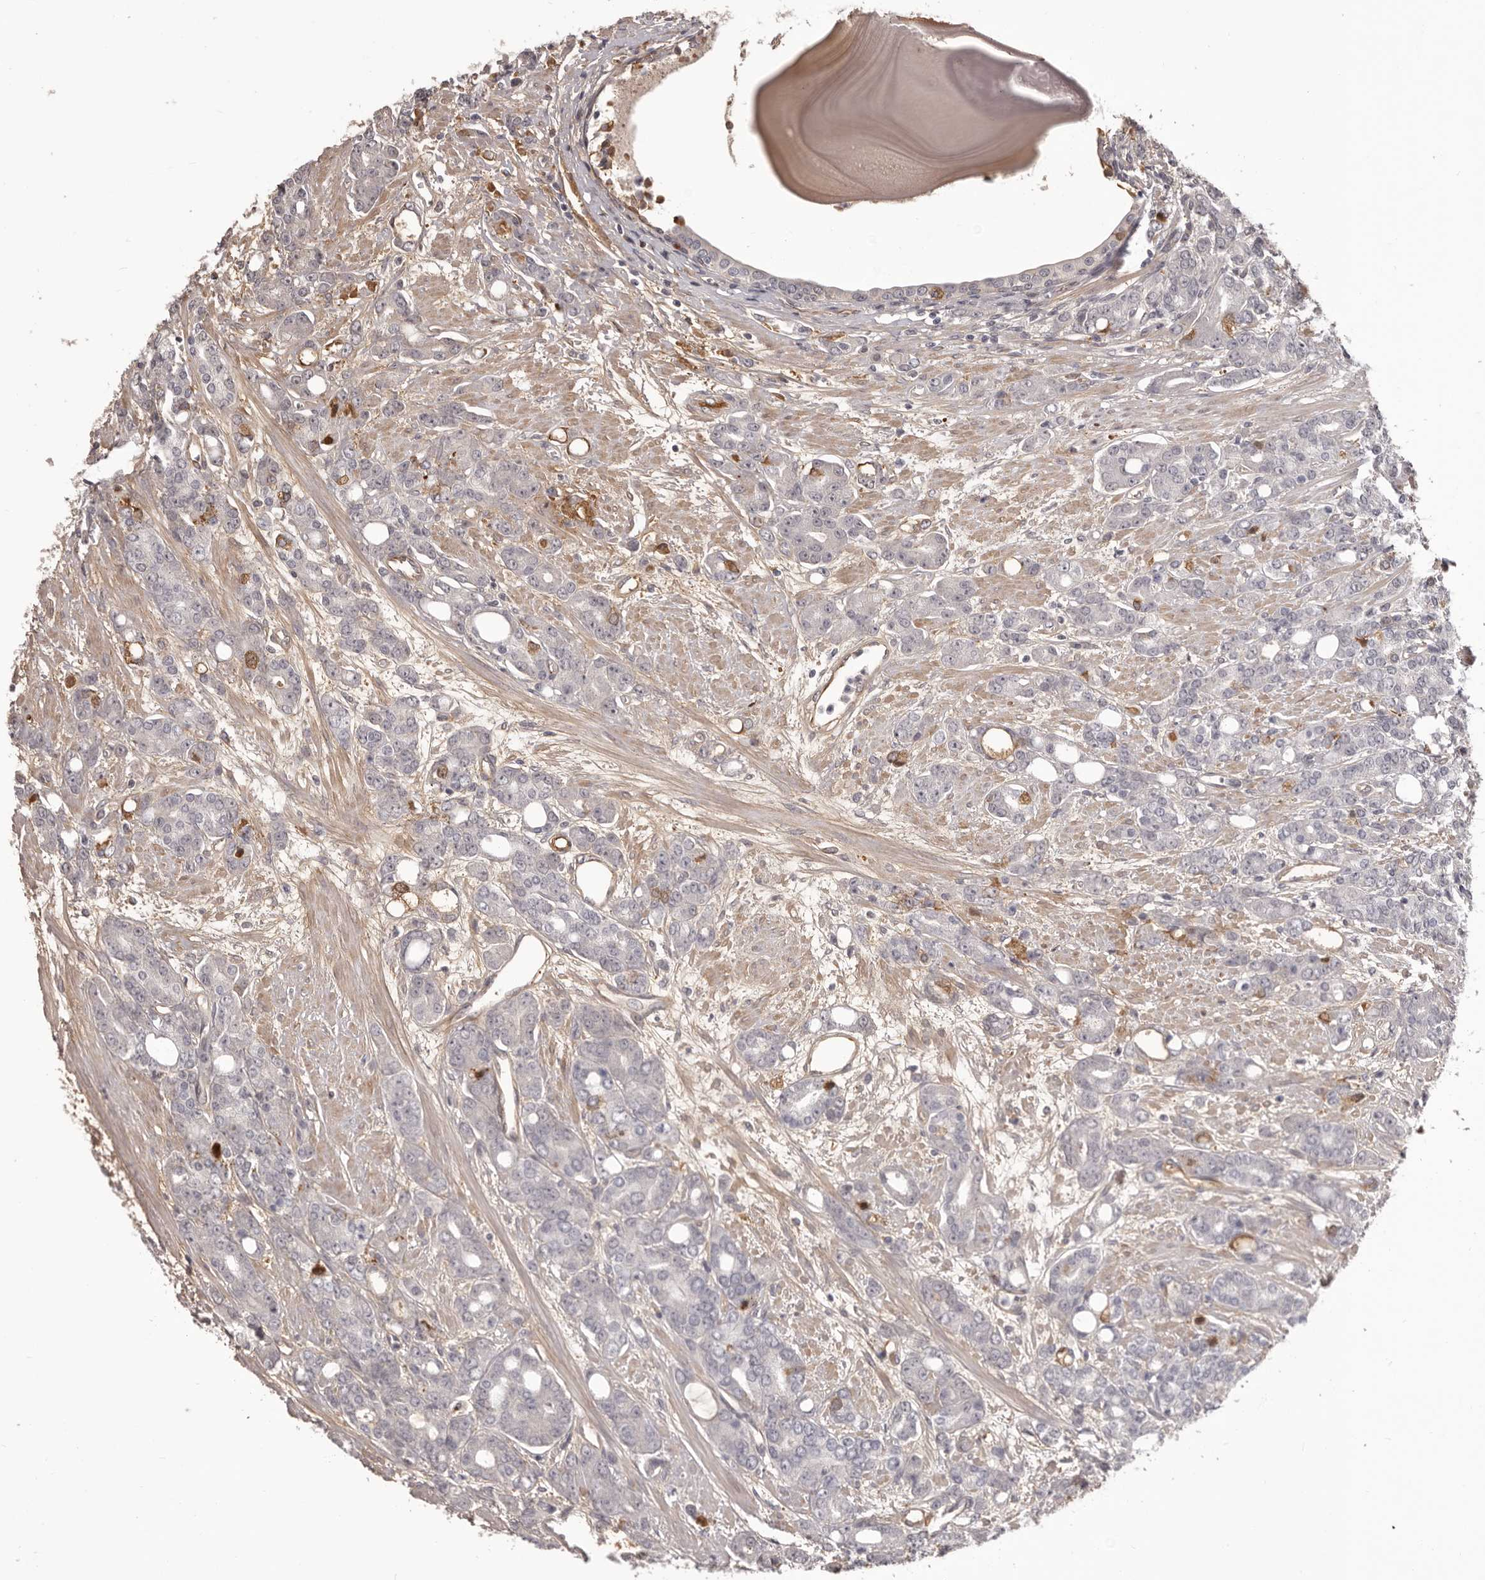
{"staining": {"intensity": "negative", "quantity": "none", "location": "none"}, "tissue": "prostate cancer", "cell_type": "Tumor cells", "image_type": "cancer", "snomed": [{"axis": "morphology", "description": "Adenocarcinoma, High grade"}, {"axis": "topography", "description": "Prostate"}], "caption": "Human high-grade adenocarcinoma (prostate) stained for a protein using IHC exhibits no expression in tumor cells.", "gene": "OTUD3", "patient": {"sex": "male", "age": 62}}